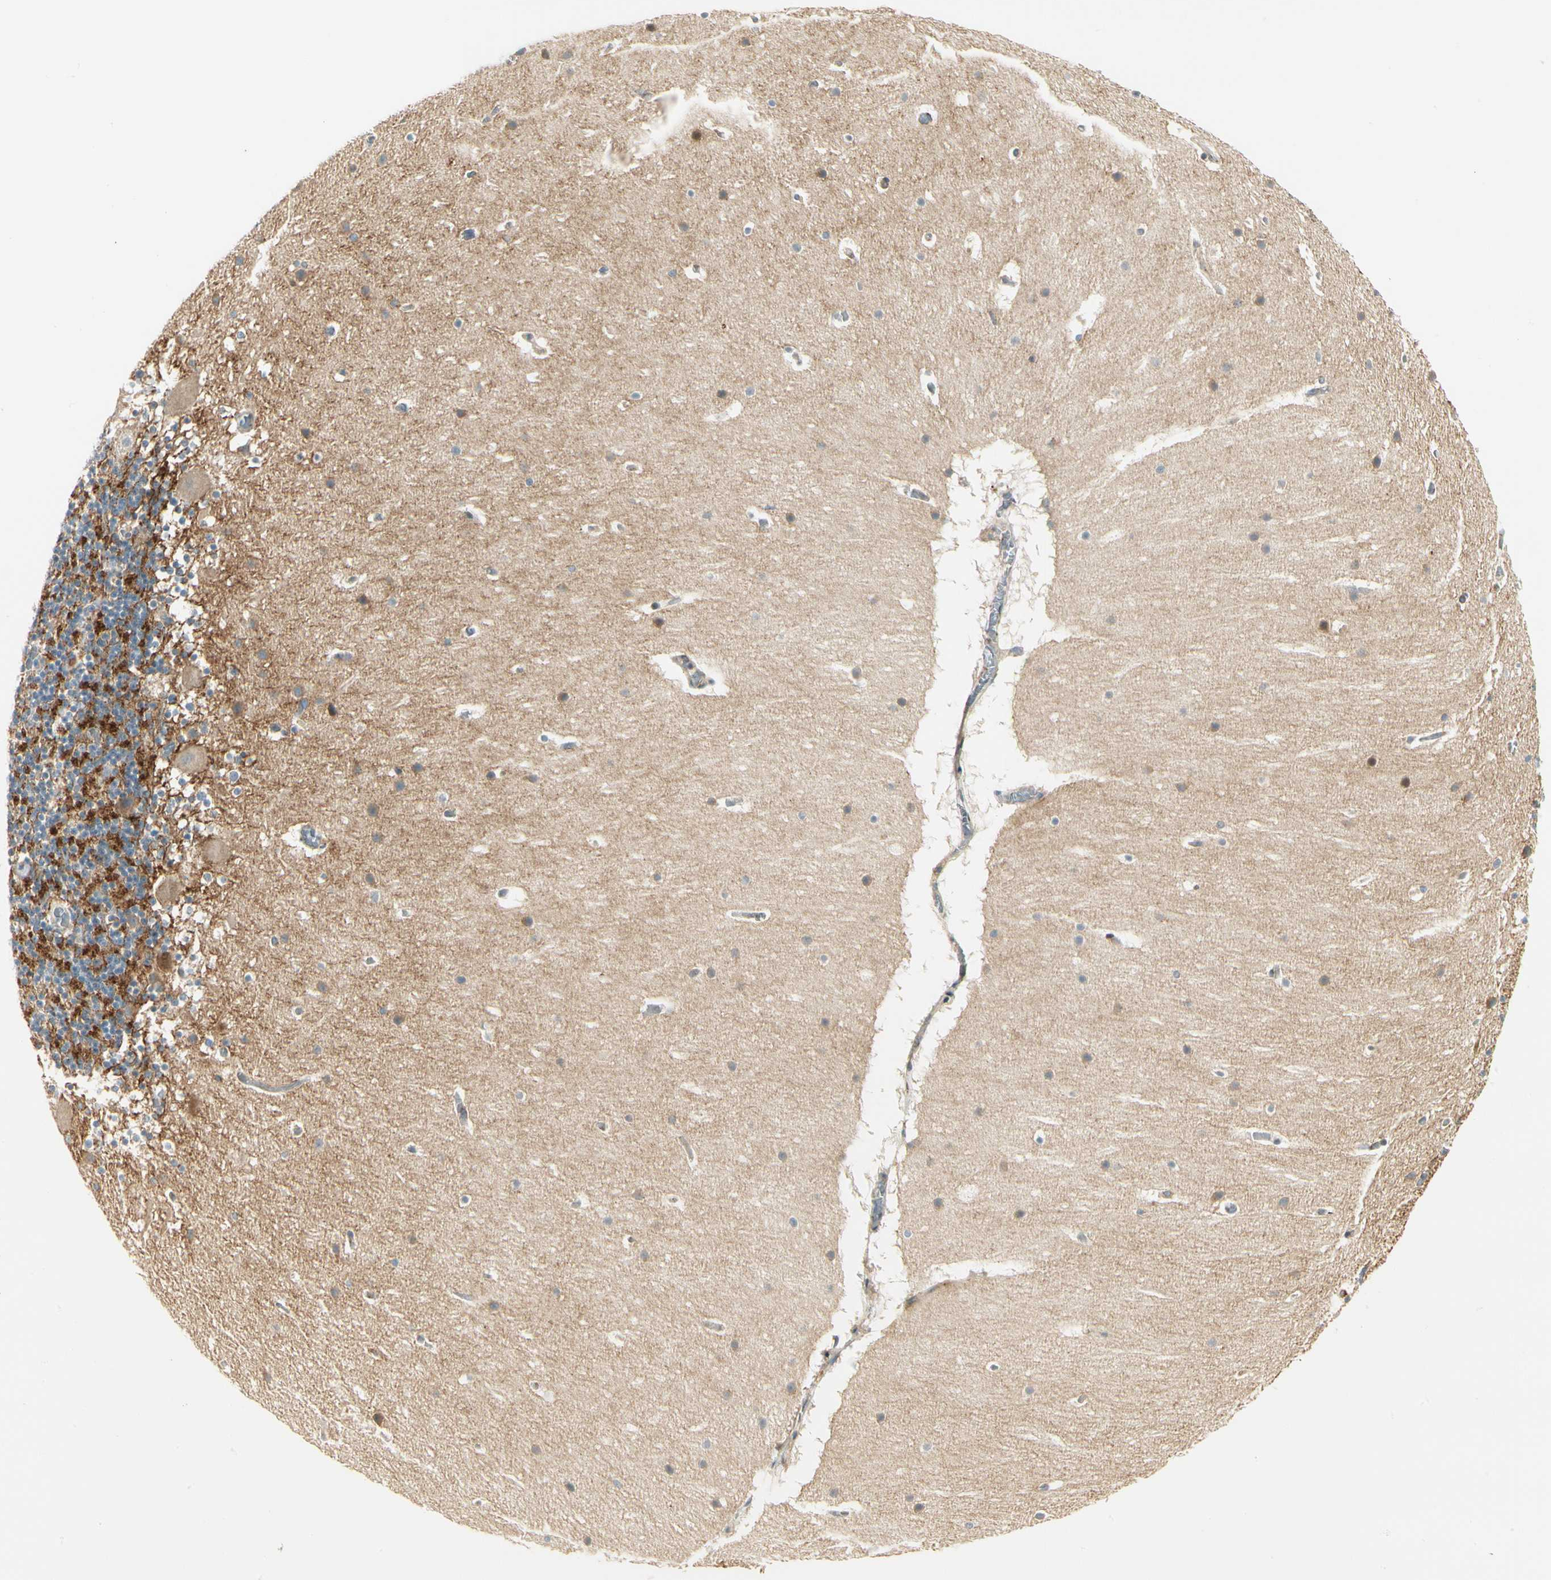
{"staining": {"intensity": "weak", "quantity": "25%-75%", "location": "cytoplasmic/membranous"}, "tissue": "cerebellum", "cell_type": "Cells in granular layer", "image_type": "normal", "snomed": [{"axis": "morphology", "description": "Normal tissue, NOS"}, {"axis": "topography", "description": "Cerebellum"}], "caption": "Cells in granular layer exhibit low levels of weak cytoplasmic/membranous expression in approximately 25%-75% of cells in benign cerebellum. The protein of interest is shown in brown color, while the nuclei are stained blue.", "gene": "MANSC1", "patient": {"sex": "male", "age": 45}}